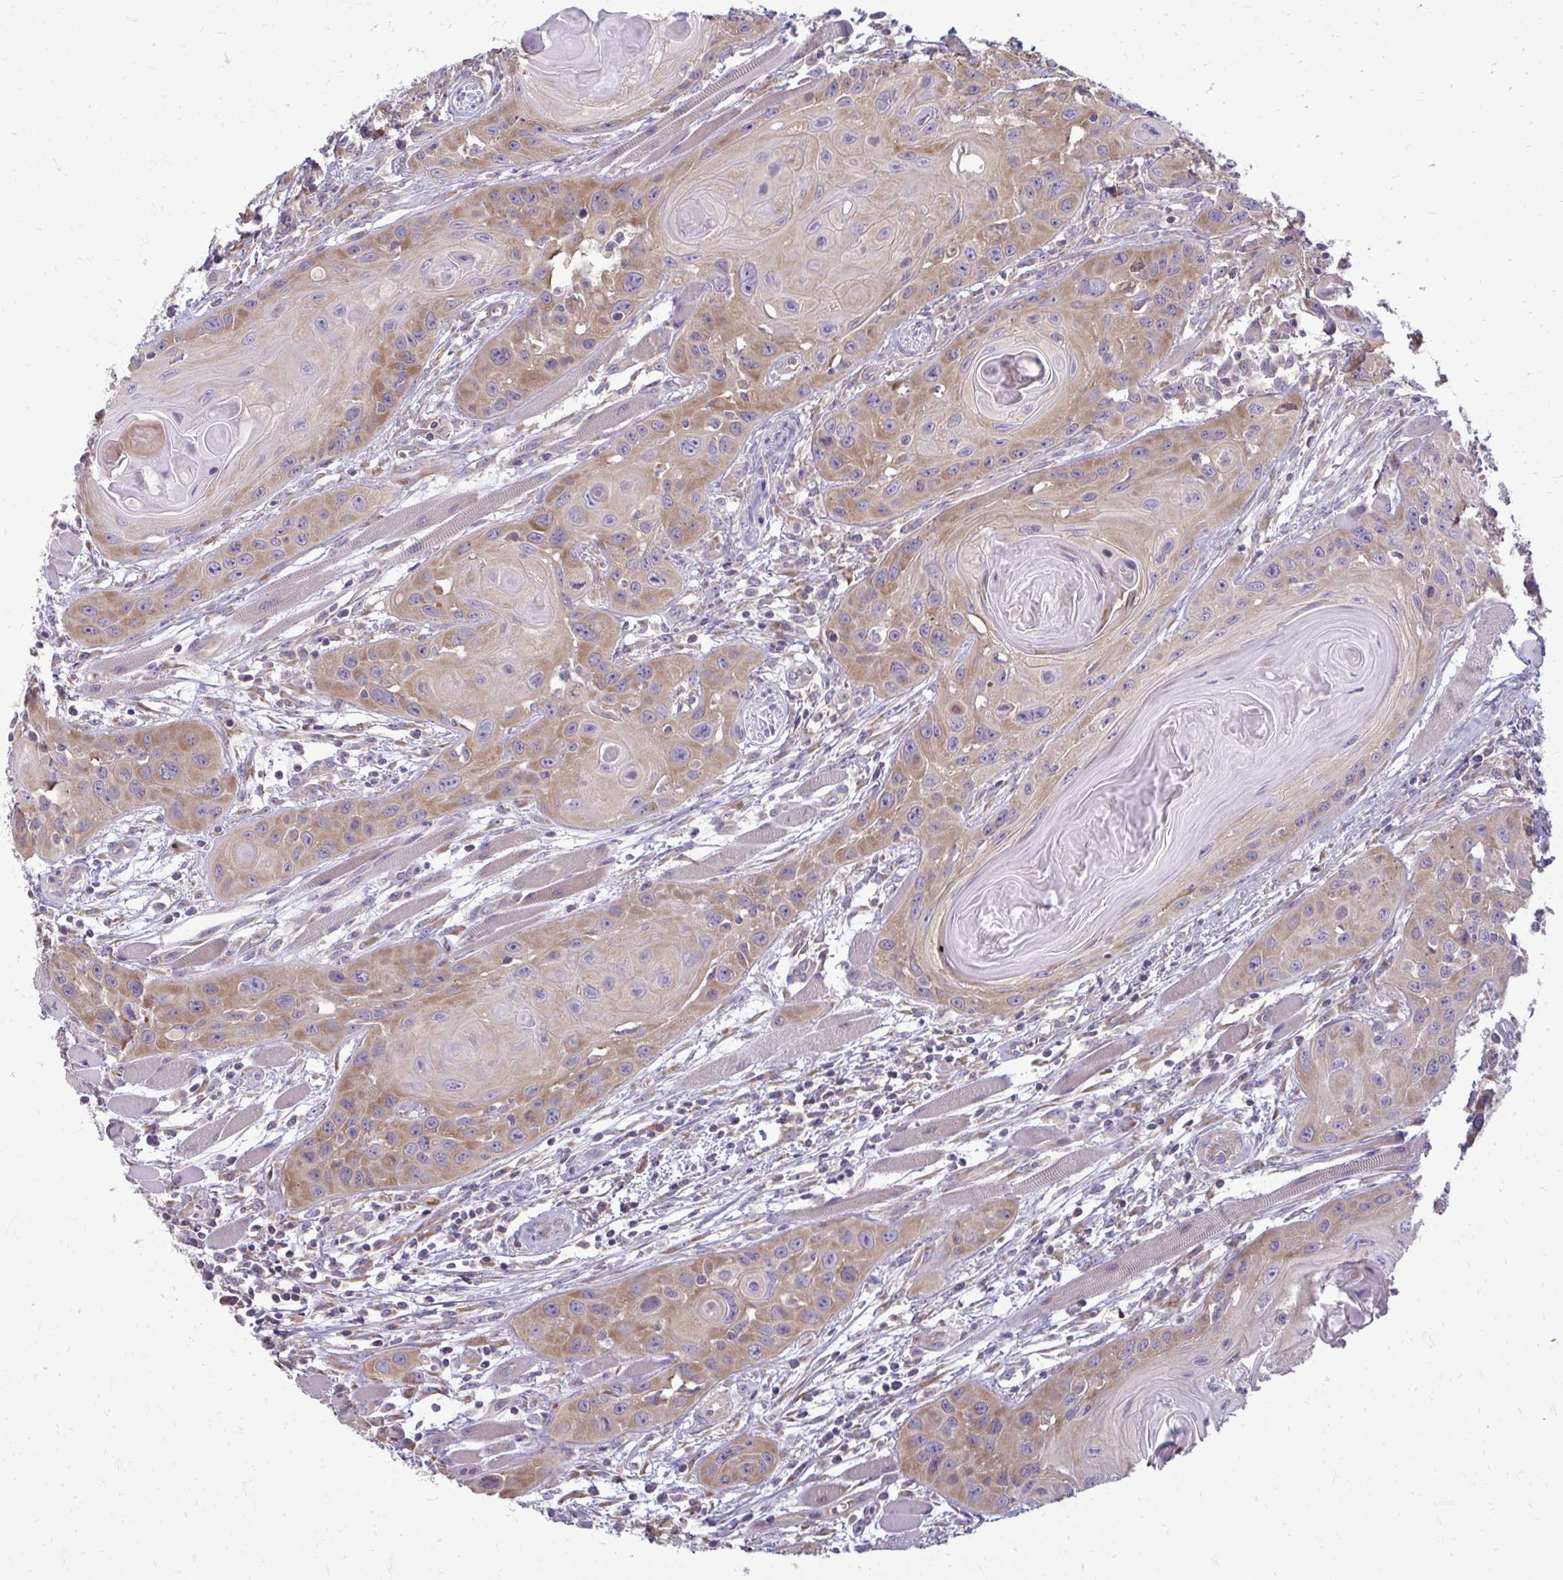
{"staining": {"intensity": "moderate", "quantity": "25%-75%", "location": "cytoplasmic/membranous"}, "tissue": "head and neck cancer", "cell_type": "Tumor cells", "image_type": "cancer", "snomed": [{"axis": "morphology", "description": "Squamous cell carcinoma, NOS"}, {"axis": "topography", "description": "Oral tissue"}, {"axis": "topography", "description": "Head-Neck"}], "caption": "Head and neck cancer stained with a brown dye shows moderate cytoplasmic/membranous positive positivity in approximately 25%-75% of tumor cells.", "gene": "RPLP2", "patient": {"sex": "male", "age": 58}}